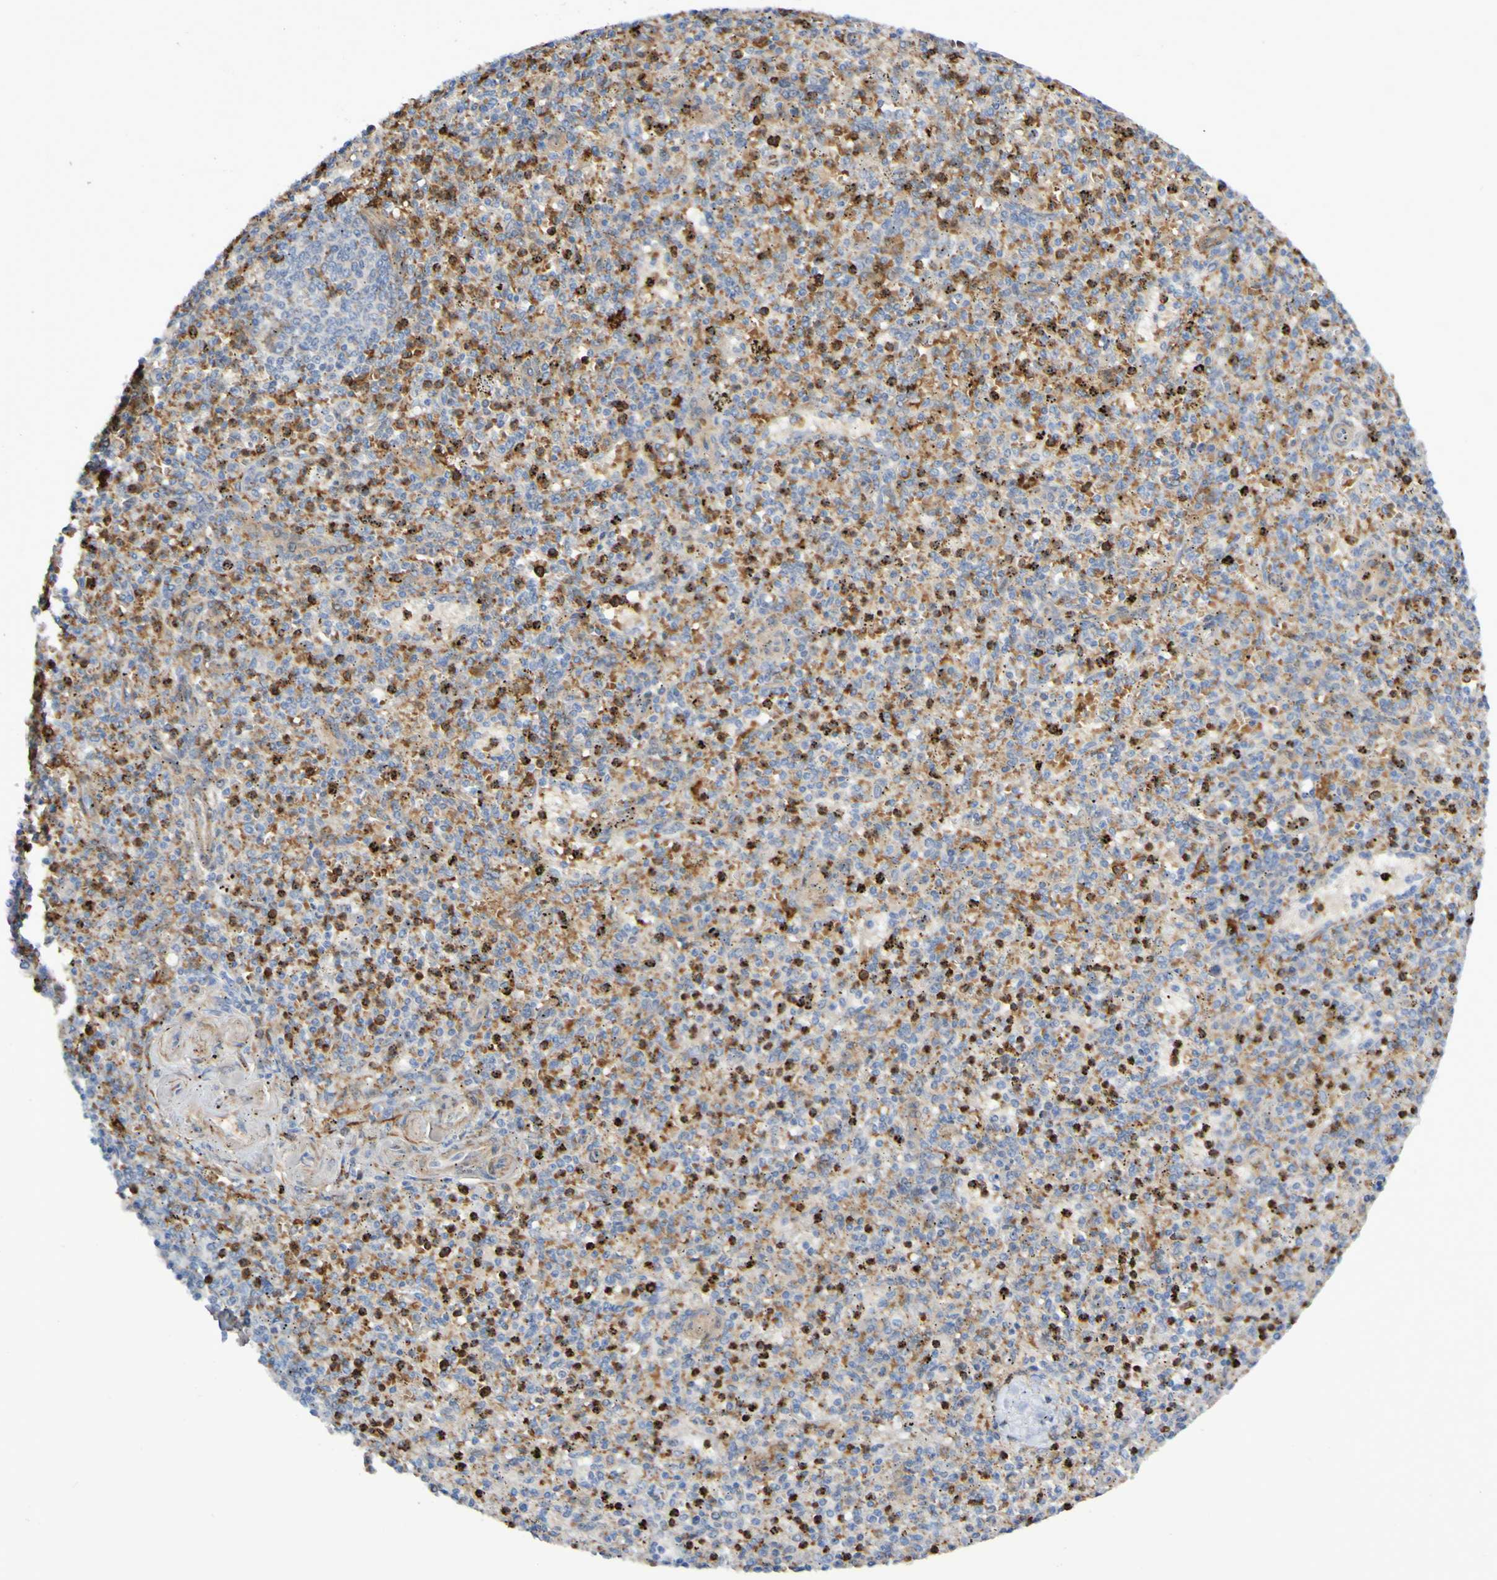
{"staining": {"intensity": "strong", "quantity": "25%-75%", "location": "cytoplasmic/membranous"}, "tissue": "spleen", "cell_type": "Cells in red pulp", "image_type": "normal", "snomed": [{"axis": "morphology", "description": "Normal tissue, NOS"}, {"axis": "topography", "description": "Spleen"}], "caption": "Immunohistochemical staining of normal human spleen exhibits strong cytoplasmic/membranous protein staining in approximately 25%-75% of cells in red pulp. The protein of interest is stained brown, and the nuclei are stained in blue (DAB IHC with brightfield microscopy, high magnification).", "gene": "SCRG1", "patient": {"sex": "male", "age": 72}}